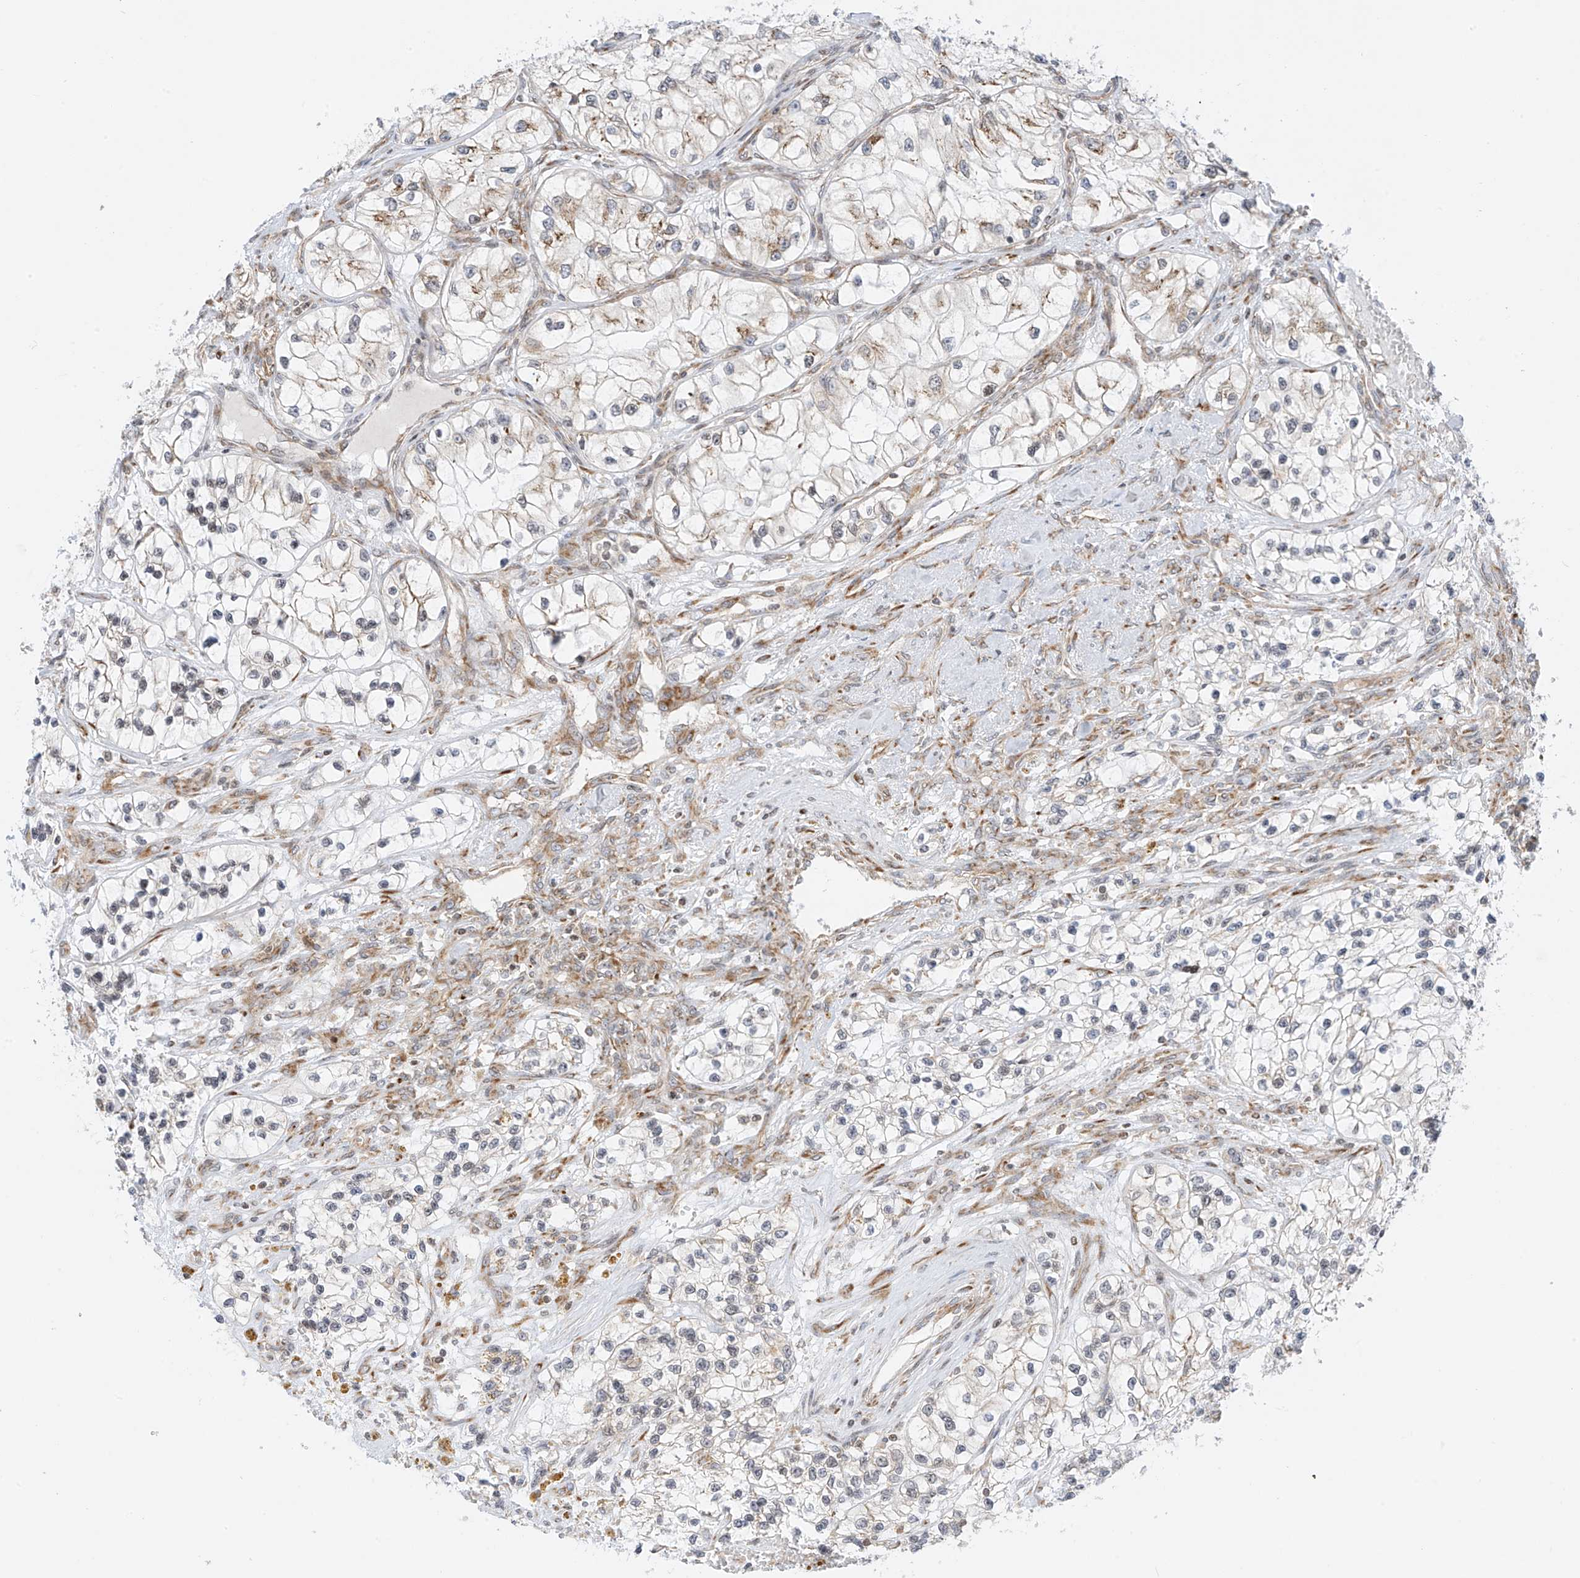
{"staining": {"intensity": "weak", "quantity": "<25%", "location": "cytoplasmic/membranous"}, "tissue": "renal cancer", "cell_type": "Tumor cells", "image_type": "cancer", "snomed": [{"axis": "morphology", "description": "Adenocarcinoma, NOS"}, {"axis": "topography", "description": "Kidney"}], "caption": "High magnification brightfield microscopy of renal adenocarcinoma stained with DAB (3,3'-diaminobenzidine) (brown) and counterstained with hematoxylin (blue): tumor cells show no significant positivity.", "gene": "EDF1", "patient": {"sex": "female", "age": 57}}